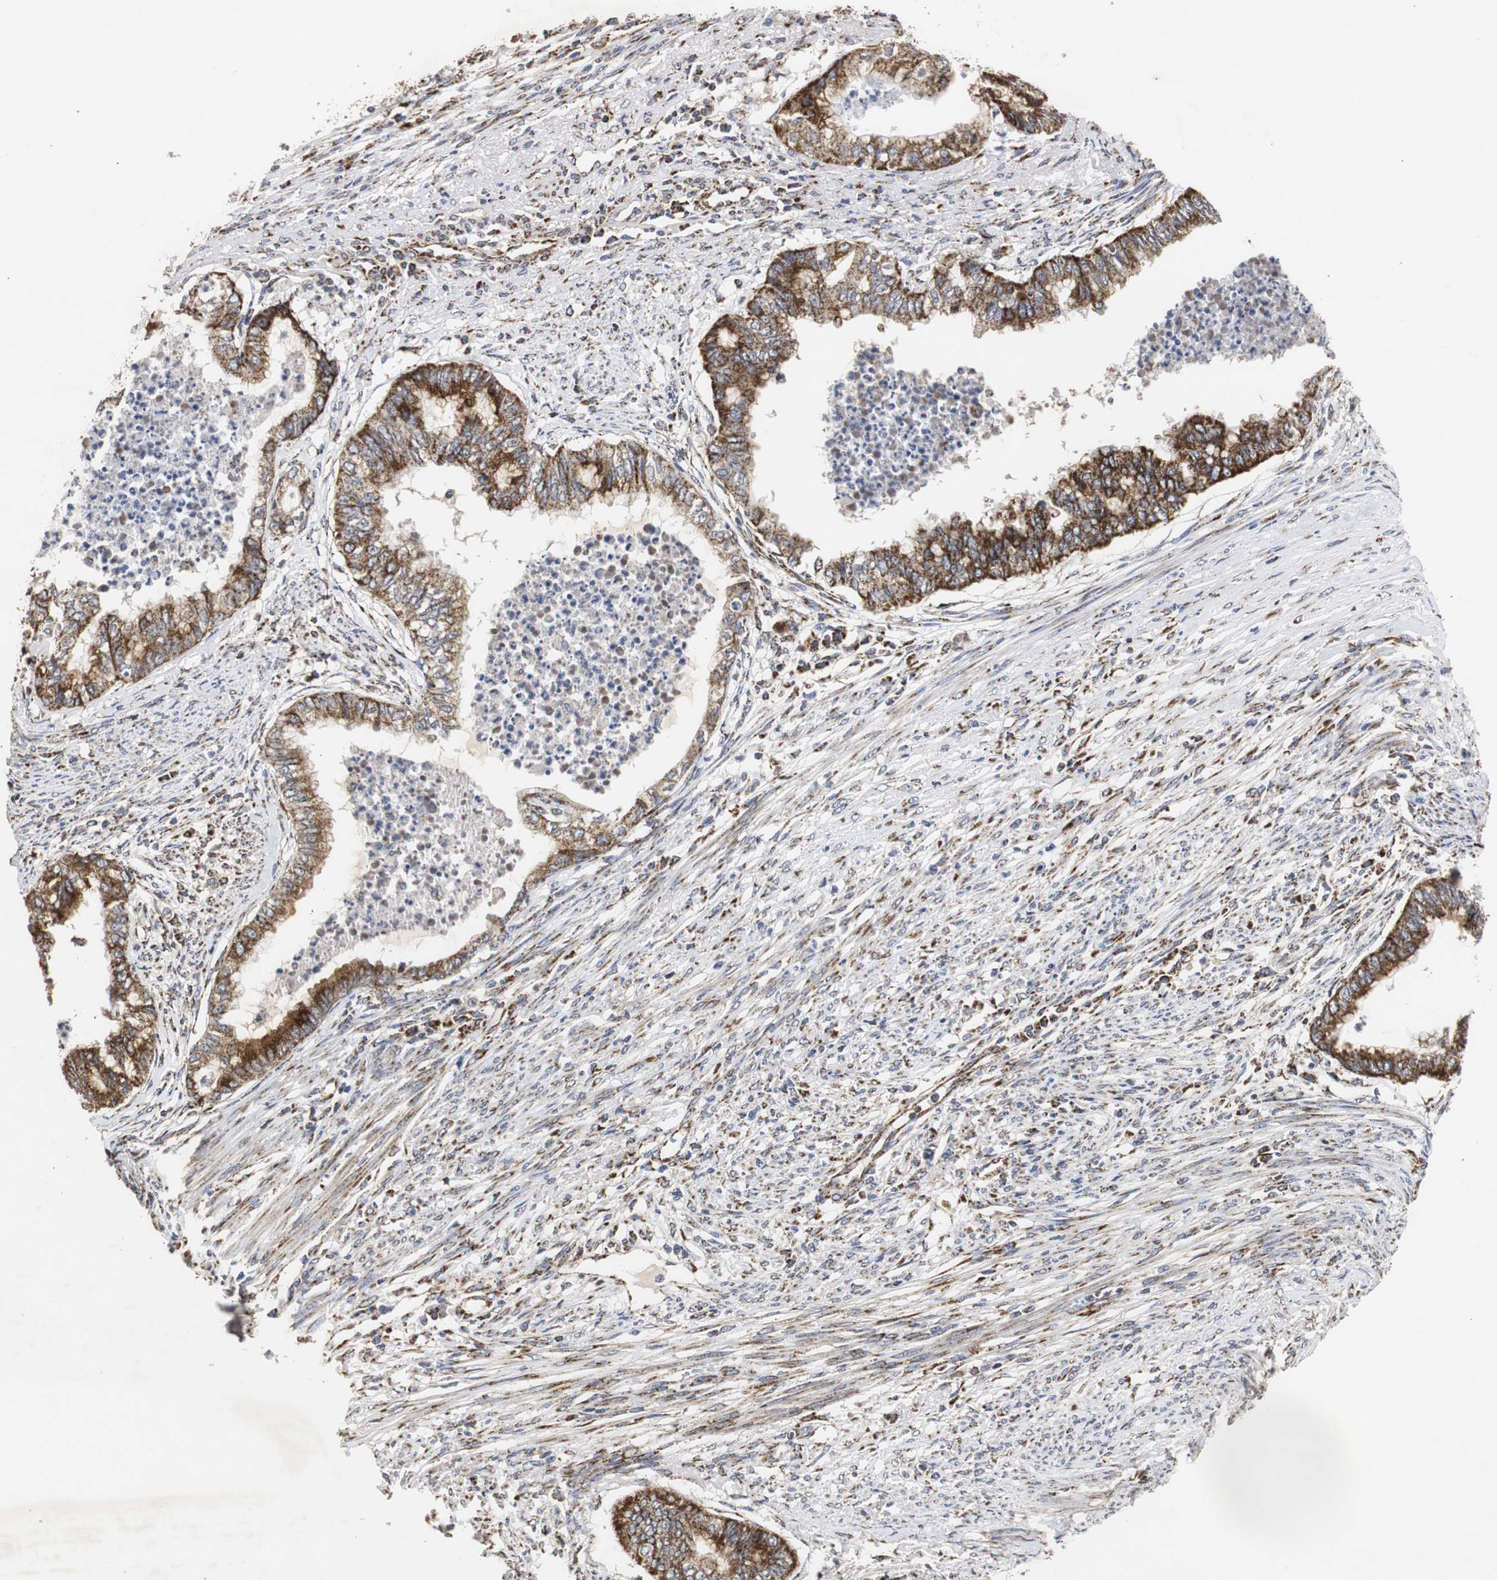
{"staining": {"intensity": "strong", "quantity": ">75%", "location": "cytoplasmic/membranous"}, "tissue": "endometrial cancer", "cell_type": "Tumor cells", "image_type": "cancer", "snomed": [{"axis": "morphology", "description": "Adenocarcinoma, NOS"}, {"axis": "topography", "description": "Endometrium"}], "caption": "A brown stain highlights strong cytoplasmic/membranous positivity of a protein in human endometrial cancer (adenocarcinoma) tumor cells.", "gene": "HSD17B10", "patient": {"sex": "female", "age": 79}}